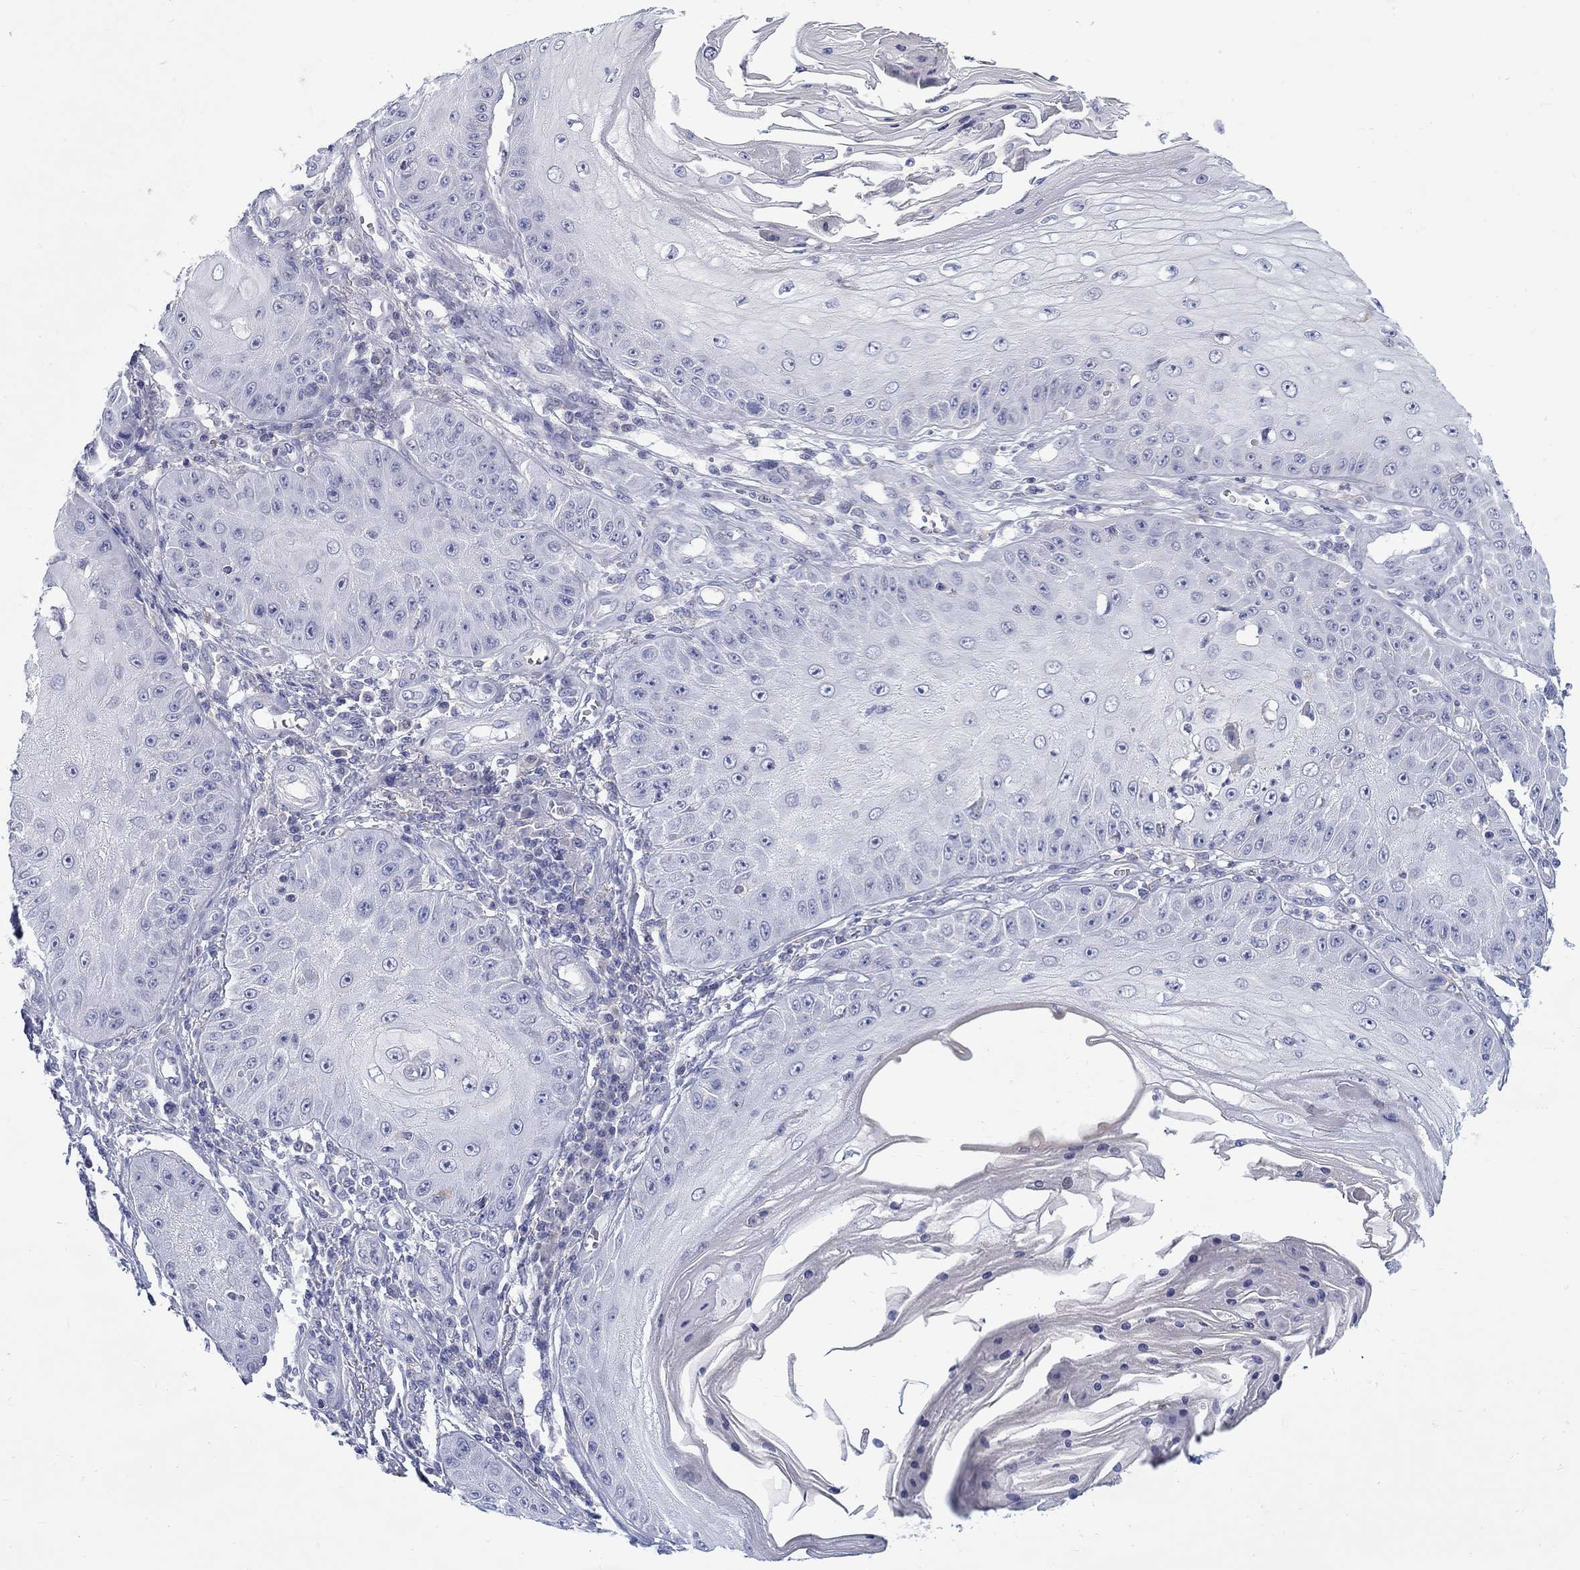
{"staining": {"intensity": "negative", "quantity": "none", "location": "none"}, "tissue": "skin cancer", "cell_type": "Tumor cells", "image_type": "cancer", "snomed": [{"axis": "morphology", "description": "Squamous cell carcinoma, NOS"}, {"axis": "topography", "description": "Skin"}], "caption": "Human skin cancer (squamous cell carcinoma) stained for a protein using IHC shows no staining in tumor cells.", "gene": "ABCA4", "patient": {"sex": "male", "age": 70}}